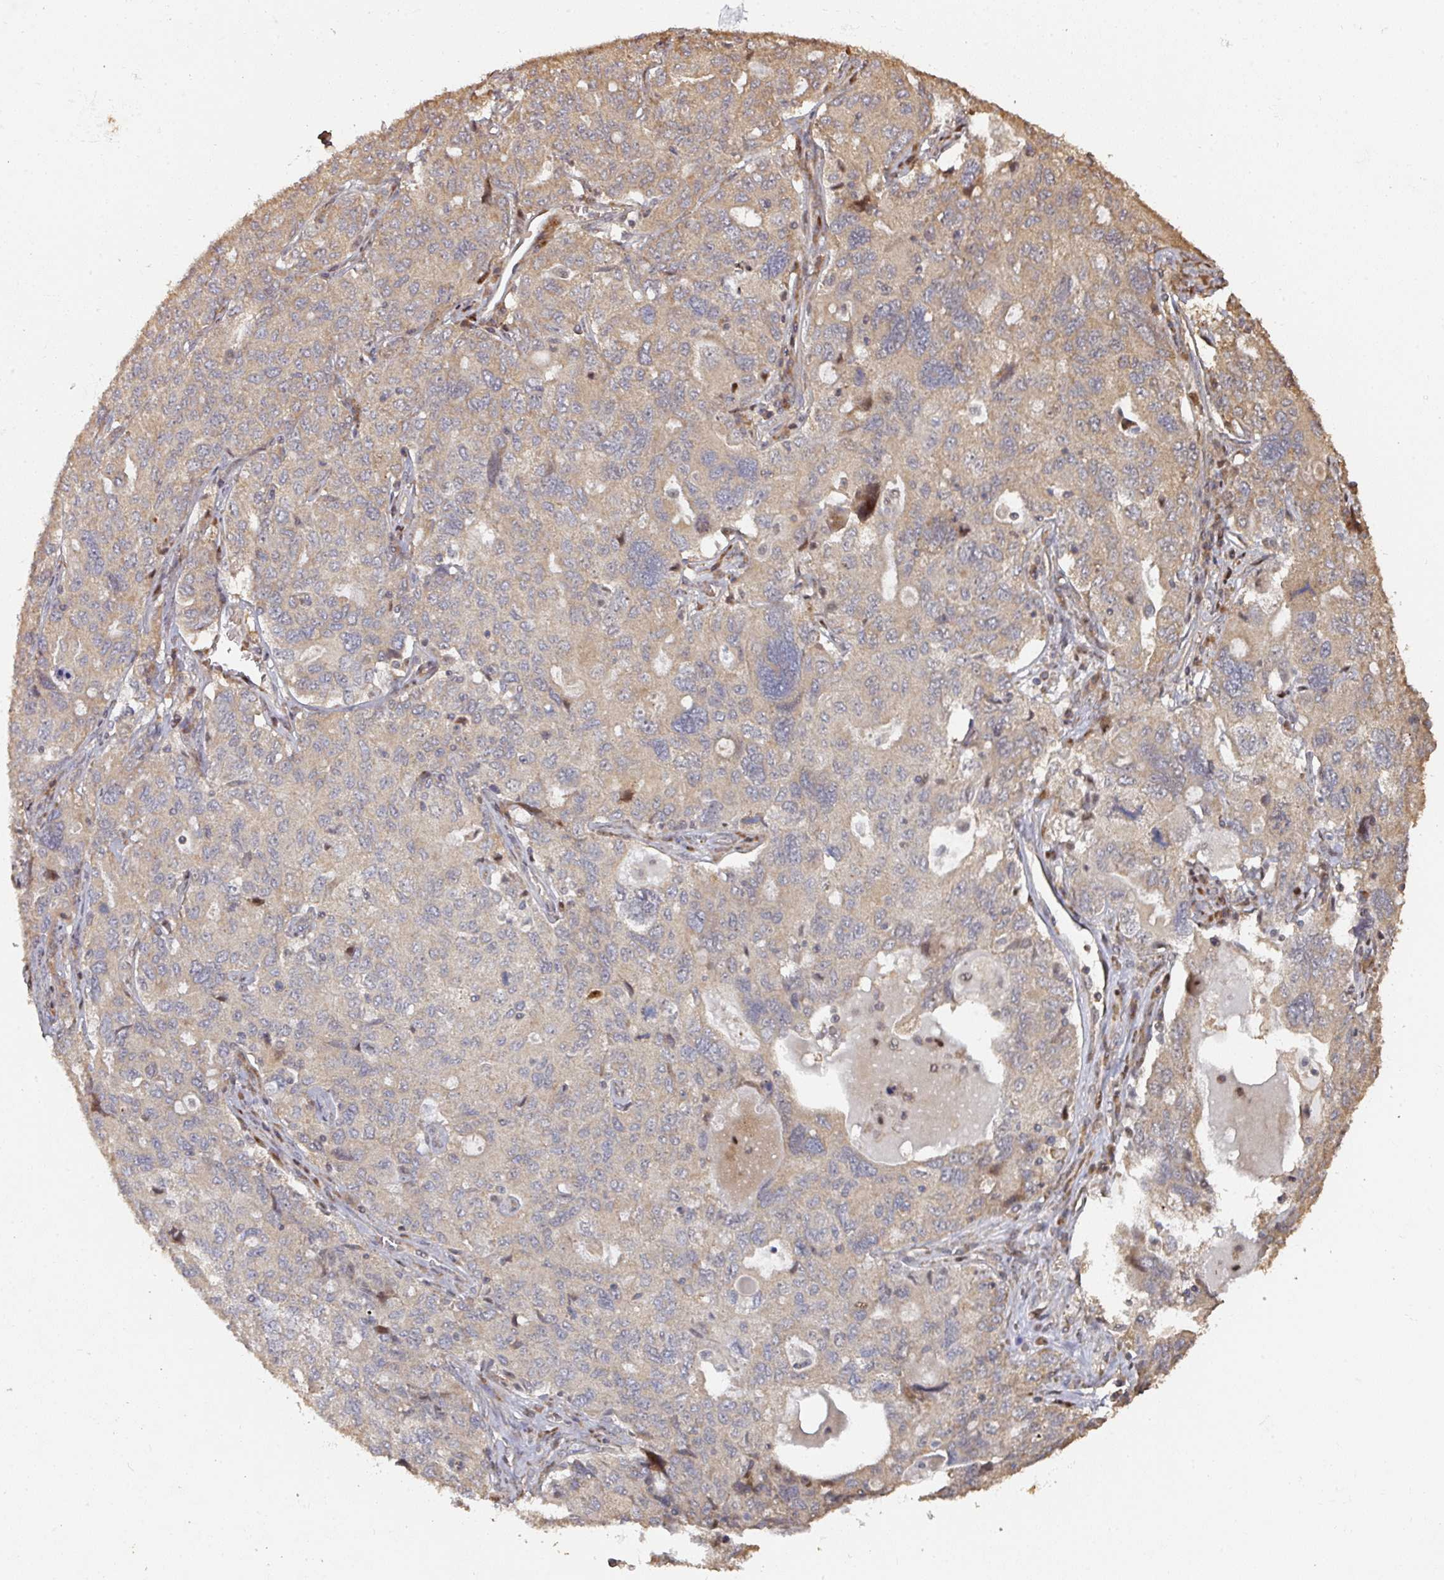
{"staining": {"intensity": "weak", "quantity": "25%-75%", "location": "cytoplasmic/membranous"}, "tissue": "ovarian cancer", "cell_type": "Tumor cells", "image_type": "cancer", "snomed": [{"axis": "morphology", "description": "Carcinoma, endometroid"}, {"axis": "topography", "description": "Ovary"}], "caption": "Protein staining demonstrates weak cytoplasmic/membranous positivity in approximately 25%-75% of tumor cells in endometroid carcinoma (ovarian).", "gene": "CA7", "patient": {"sex": "female", "age": 62}}